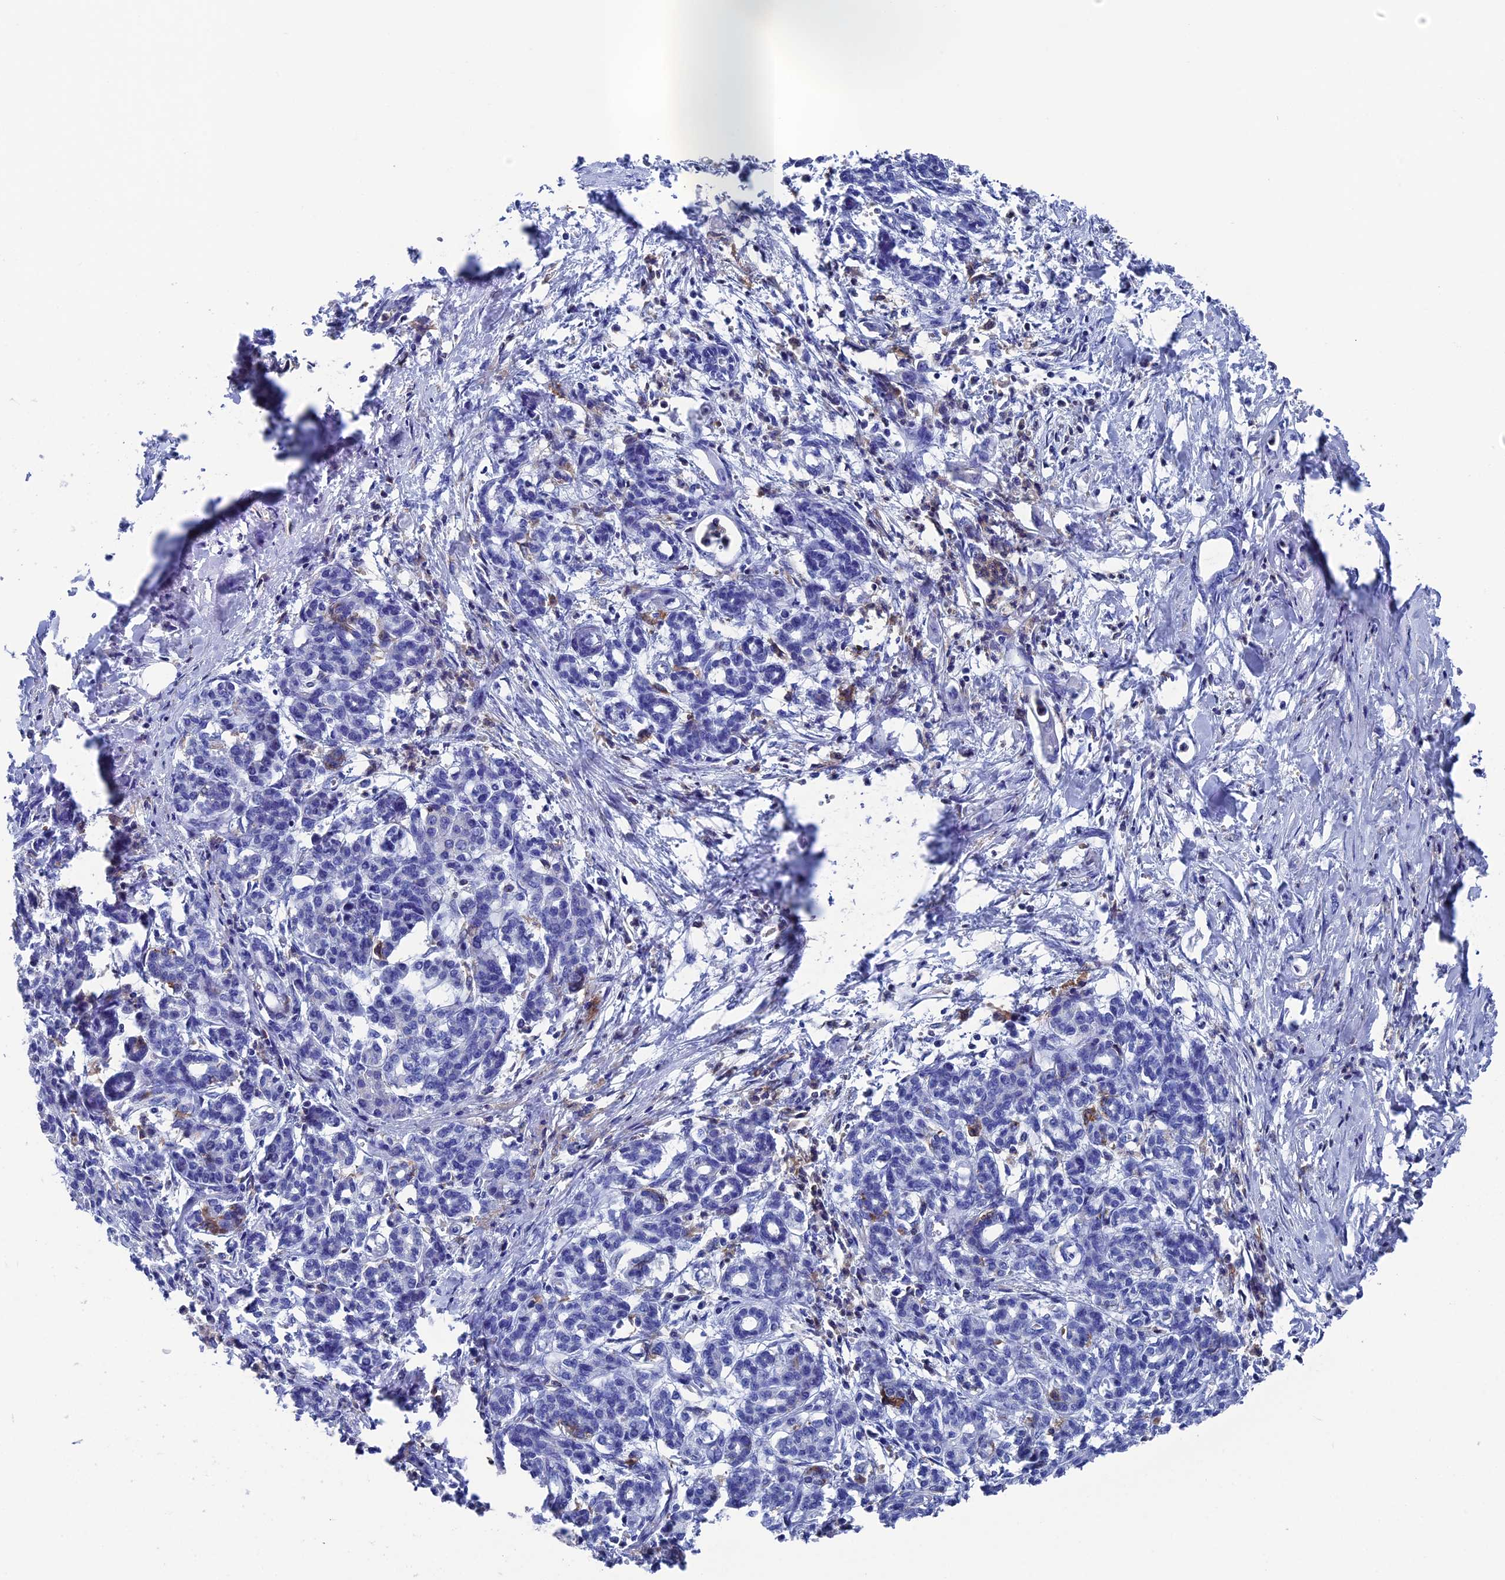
{"staining": {"intensity": "negative", "quantity": "none", "location": "none"}, "tissue": "pancreatic cancer", "cell_type": "Tumor cells", "image_type": "cancer", "snomed": [{"axis": "morphology", "description": "Adenocarcinoma, NOS"}, {"axis": "topography", "description": "Pancreas"}], "caption": "There is no significant expression in tumor cells of pancreatic cancer. (Stains: DAB IHC with hematoxylin counter stain, Microscopy: brightfield microscopy at high magnification).", "gene": "TYROBP", "patient": {"sex": "female", "age": 55}}